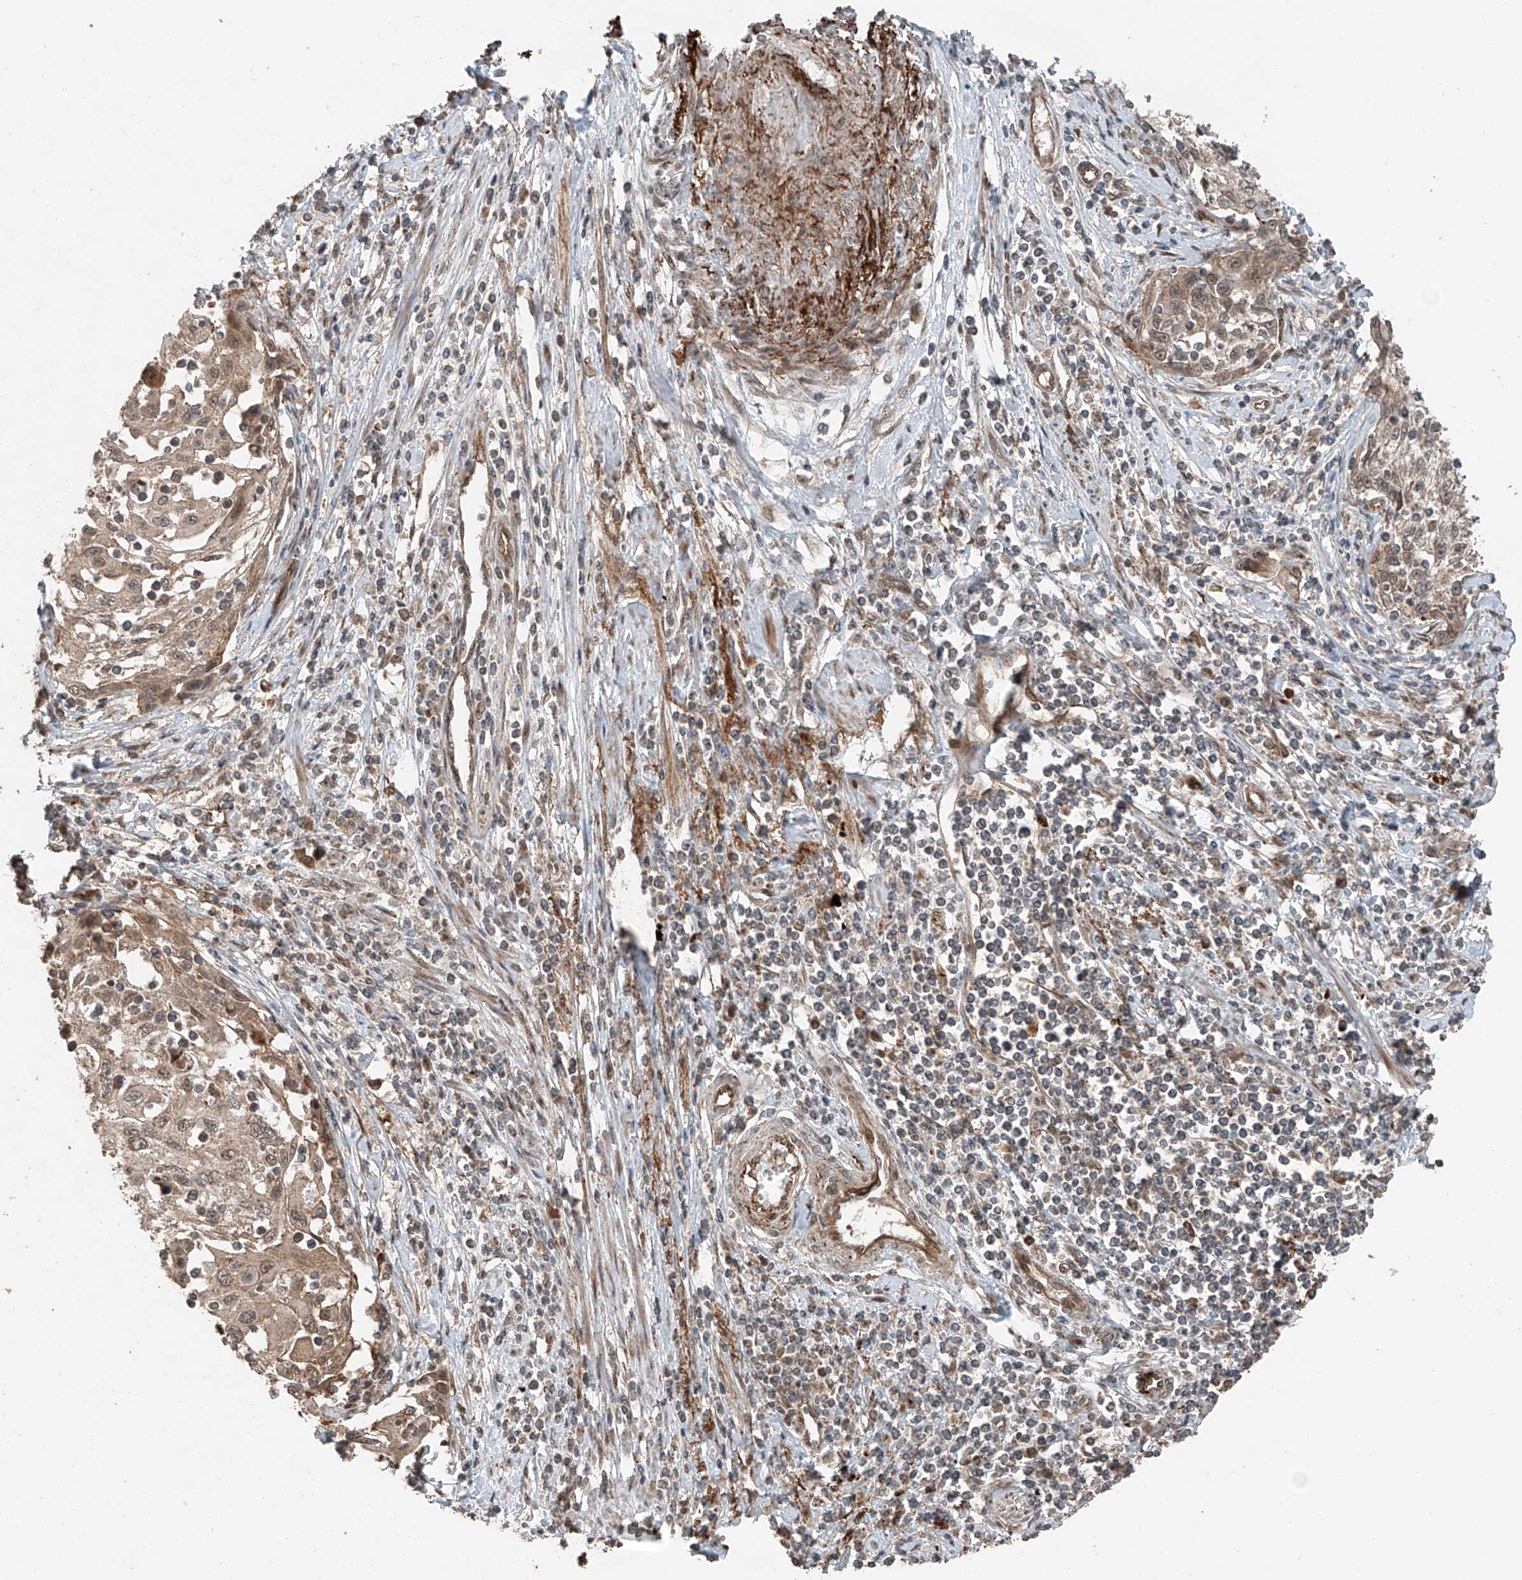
{"staining": {"intensity": "weak", "quantity": ">75%", "location": "cytoplasmic/membranous,nuclear"}, "tissue": "cervical cancer", "cell_type": "Tumor cells", "image_type": "cancer", "snomed": [{"axis": "morphology", "description": "Squamous cell carcinoma, NOS"}, {"axis": "topography", "description": "Cervix"}], "caption": "There is low levels of weak cytoplasmic/membranous and nuclear staining in tumor cells of squamous cell carcinoma (cervical), as demonstrated by immunohistochemical staining (brown color).", "gene": "ZNF620", "patient": {"sex": "female", "age": 70}}